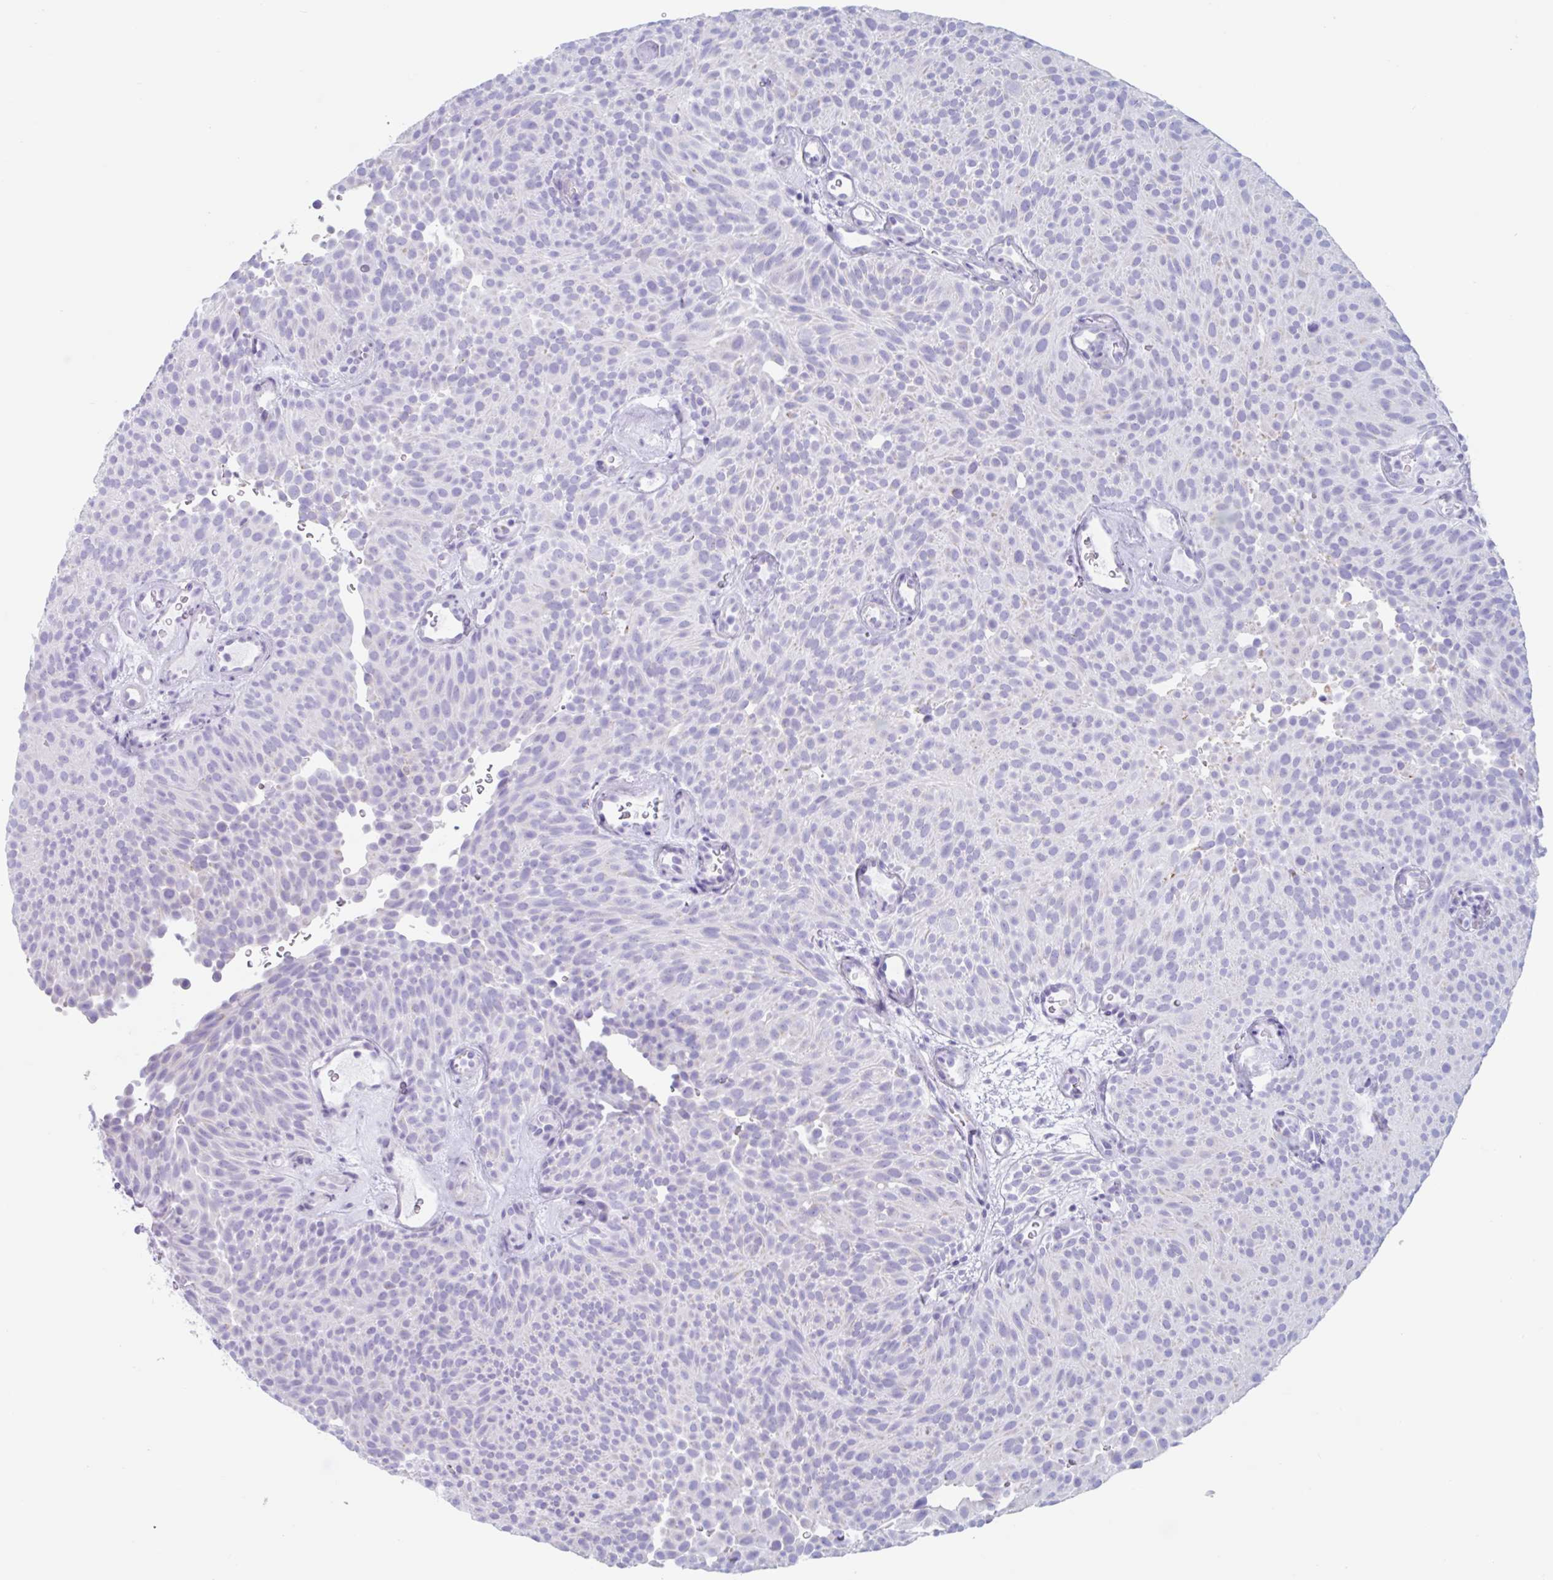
{"staining": {"intensity": "negative", "quantity": "none", "location": "none"}, "tissue": "urothelial cancer", "cell_type": "Tumor cells", "image_type": "cancer", "snomed": [{"axis": "morphology", "description": "Urothelial carcinoma, Low grade"}, {"axis": "topography", "description": "Urinary bladder"}], "caption": "This image is of urothelial cancer stained with immunohistochemistry (IHC) to label a protein in brown with the nuclei are counter-stained blue. There is no expression in tumor cells.", "gene": "CPTP", "patient": {"sex": "male", "age": 78}}